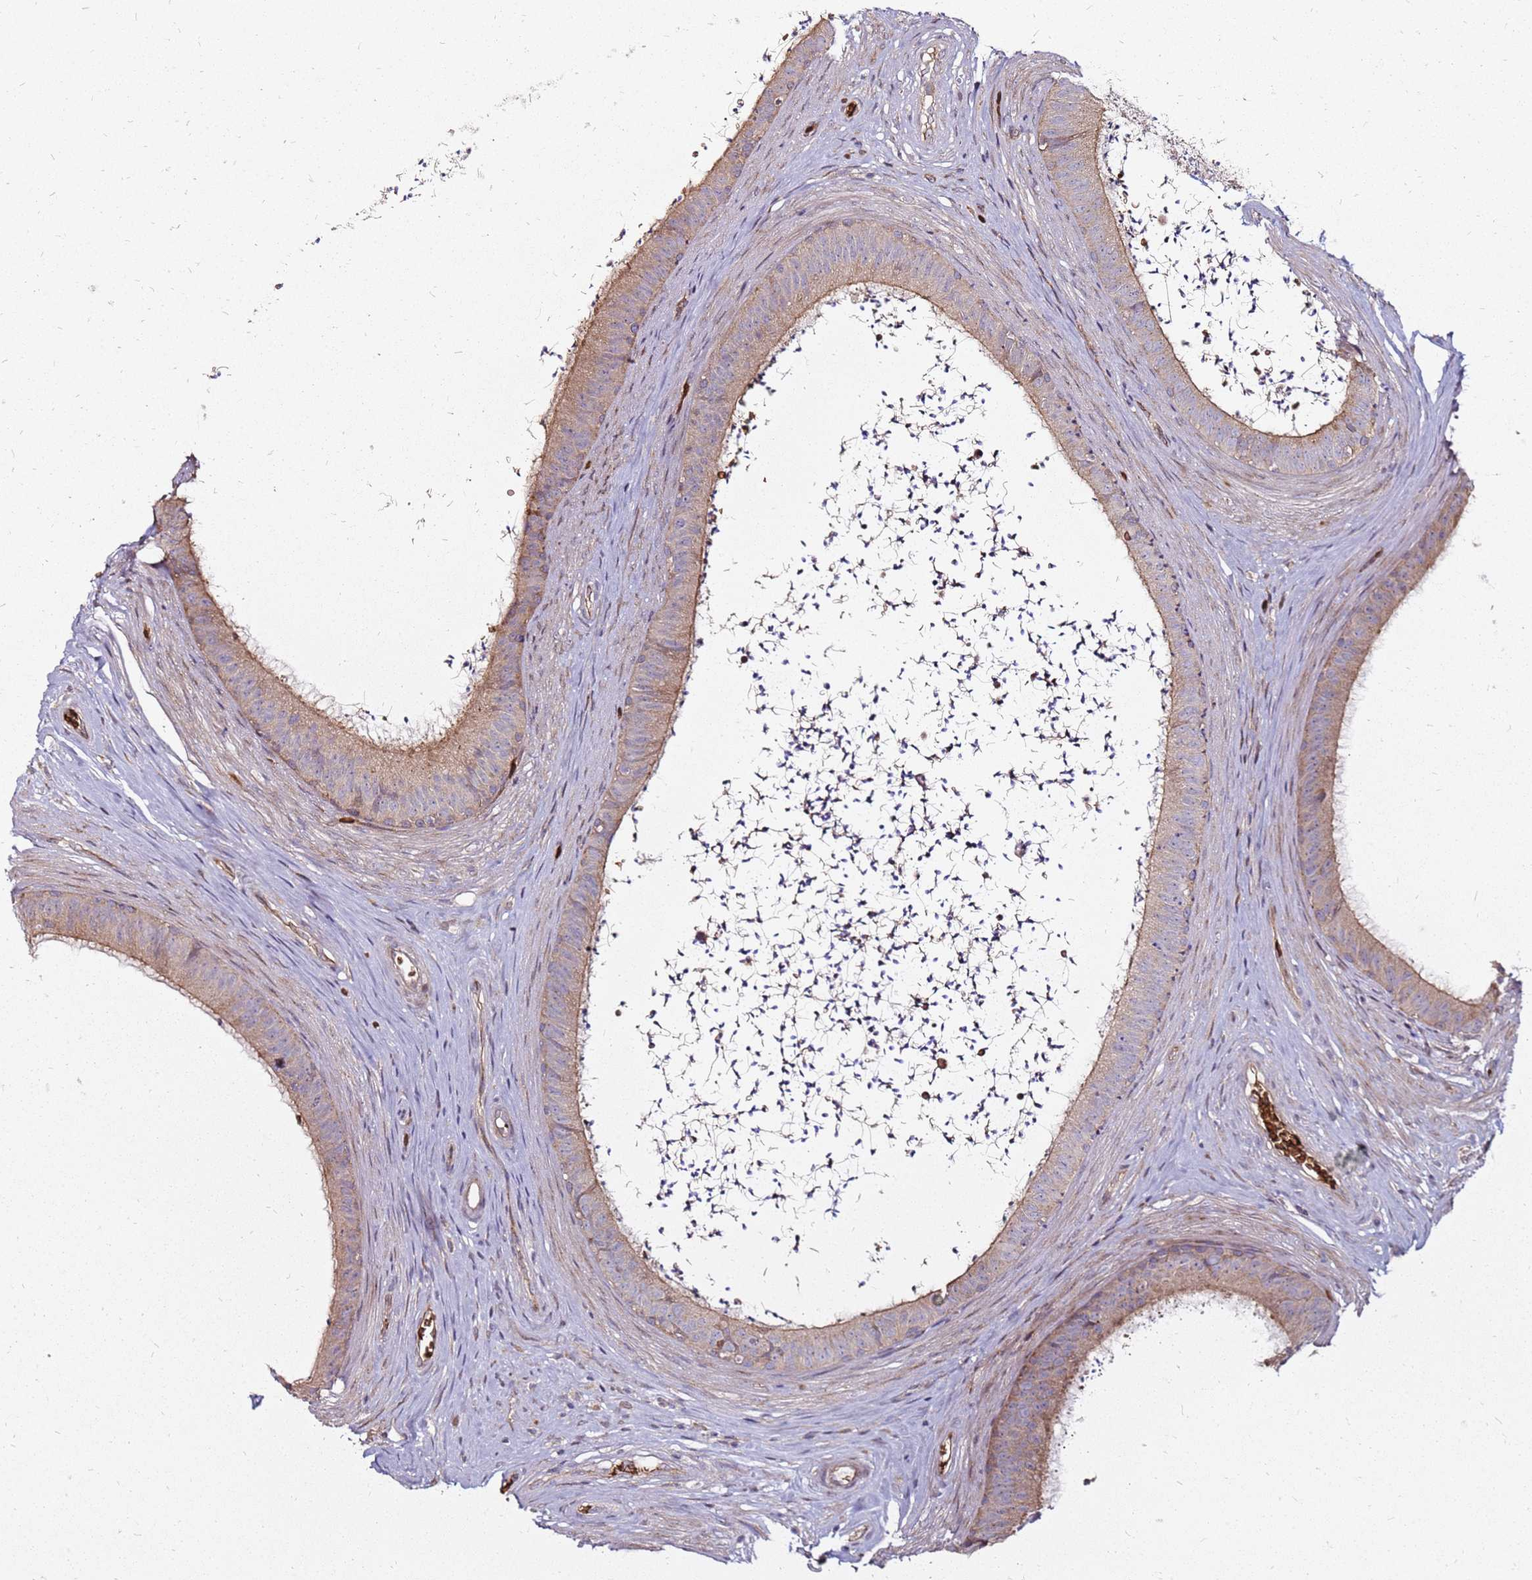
{"staining": {"intensity": "moderate", "quantity": ">75%", "location": "cytoplasmic/membranous"}, "tissue": "epididymis", "cell_type": "Glandular cells", "image_type": "normal", "snomed": [{"axis": "morphology", "description": "Normal tissue, NOS"}, {"axis": "topography", "description": "Testis"}, {"axis": "topography", "description": "Epididymis"}], "caption": "DAB immunohistochemical staining of normal epididymis exhibits moderate cytoplasmic/membranous protein expression in approximately >75% of glandular cells. (IHC, brightfield microscopy, high magnification).", "gene": "RNF11", "patient": {"sex": "male", "age": 41}}